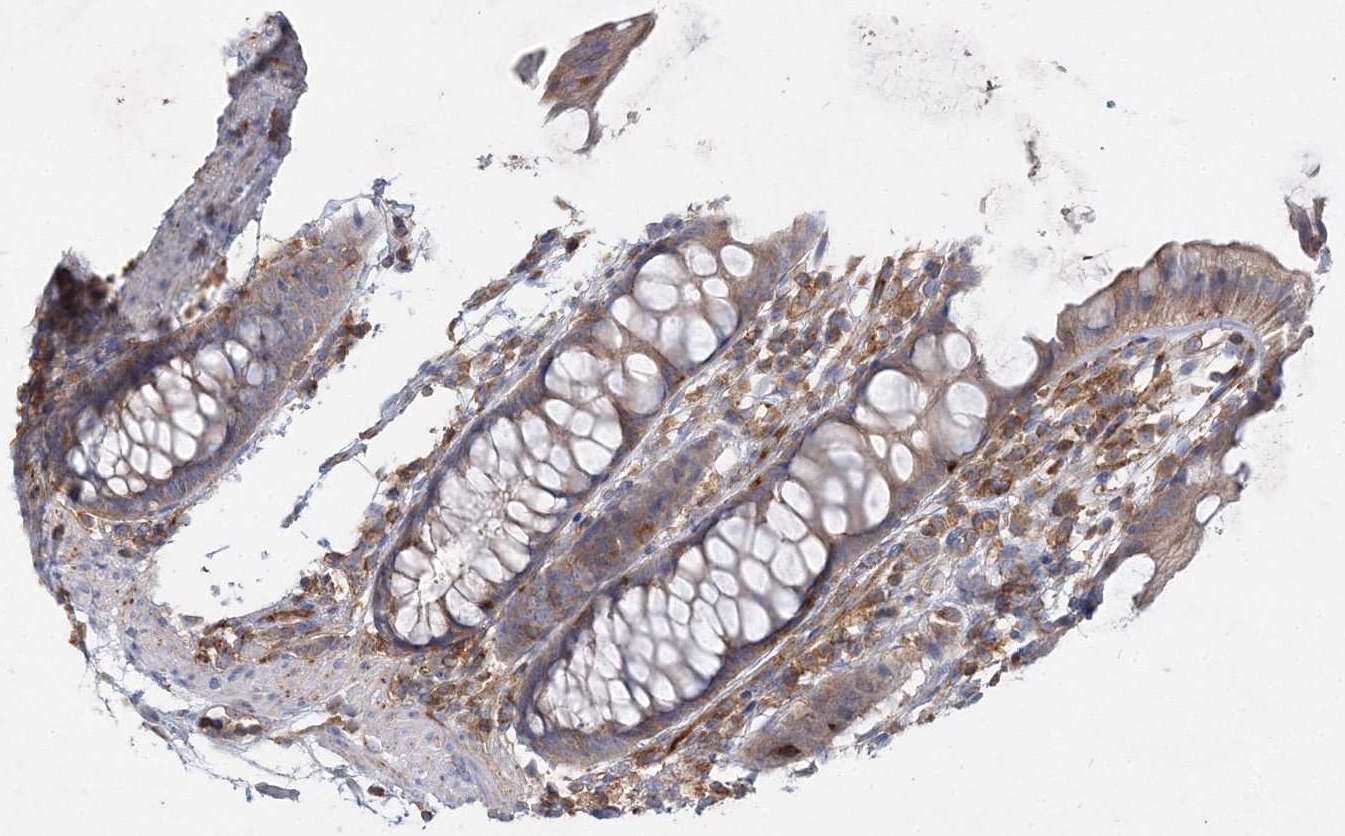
{"staining": {"intensity": "moderate", "quantity": ">75%", "location": "cytoplasmic/membranous"}, "tissue": "rectum", "cell_type": "Glandular cells", "image_type": "normal", "snomed": [{"axis": "morphology", "description": "Normal tissue, NOS"}, {"axis": "topography", "description": "Rectum"}], "caption": "Immunohistochemical staining of unremarkable human rectum exhibits >75% levels of moderate cytoplasmic/membranous protein staining in approximately >75% of glandular cells.", "gene": "WDR37", "patient": {"sex": "female", "age": 65}}